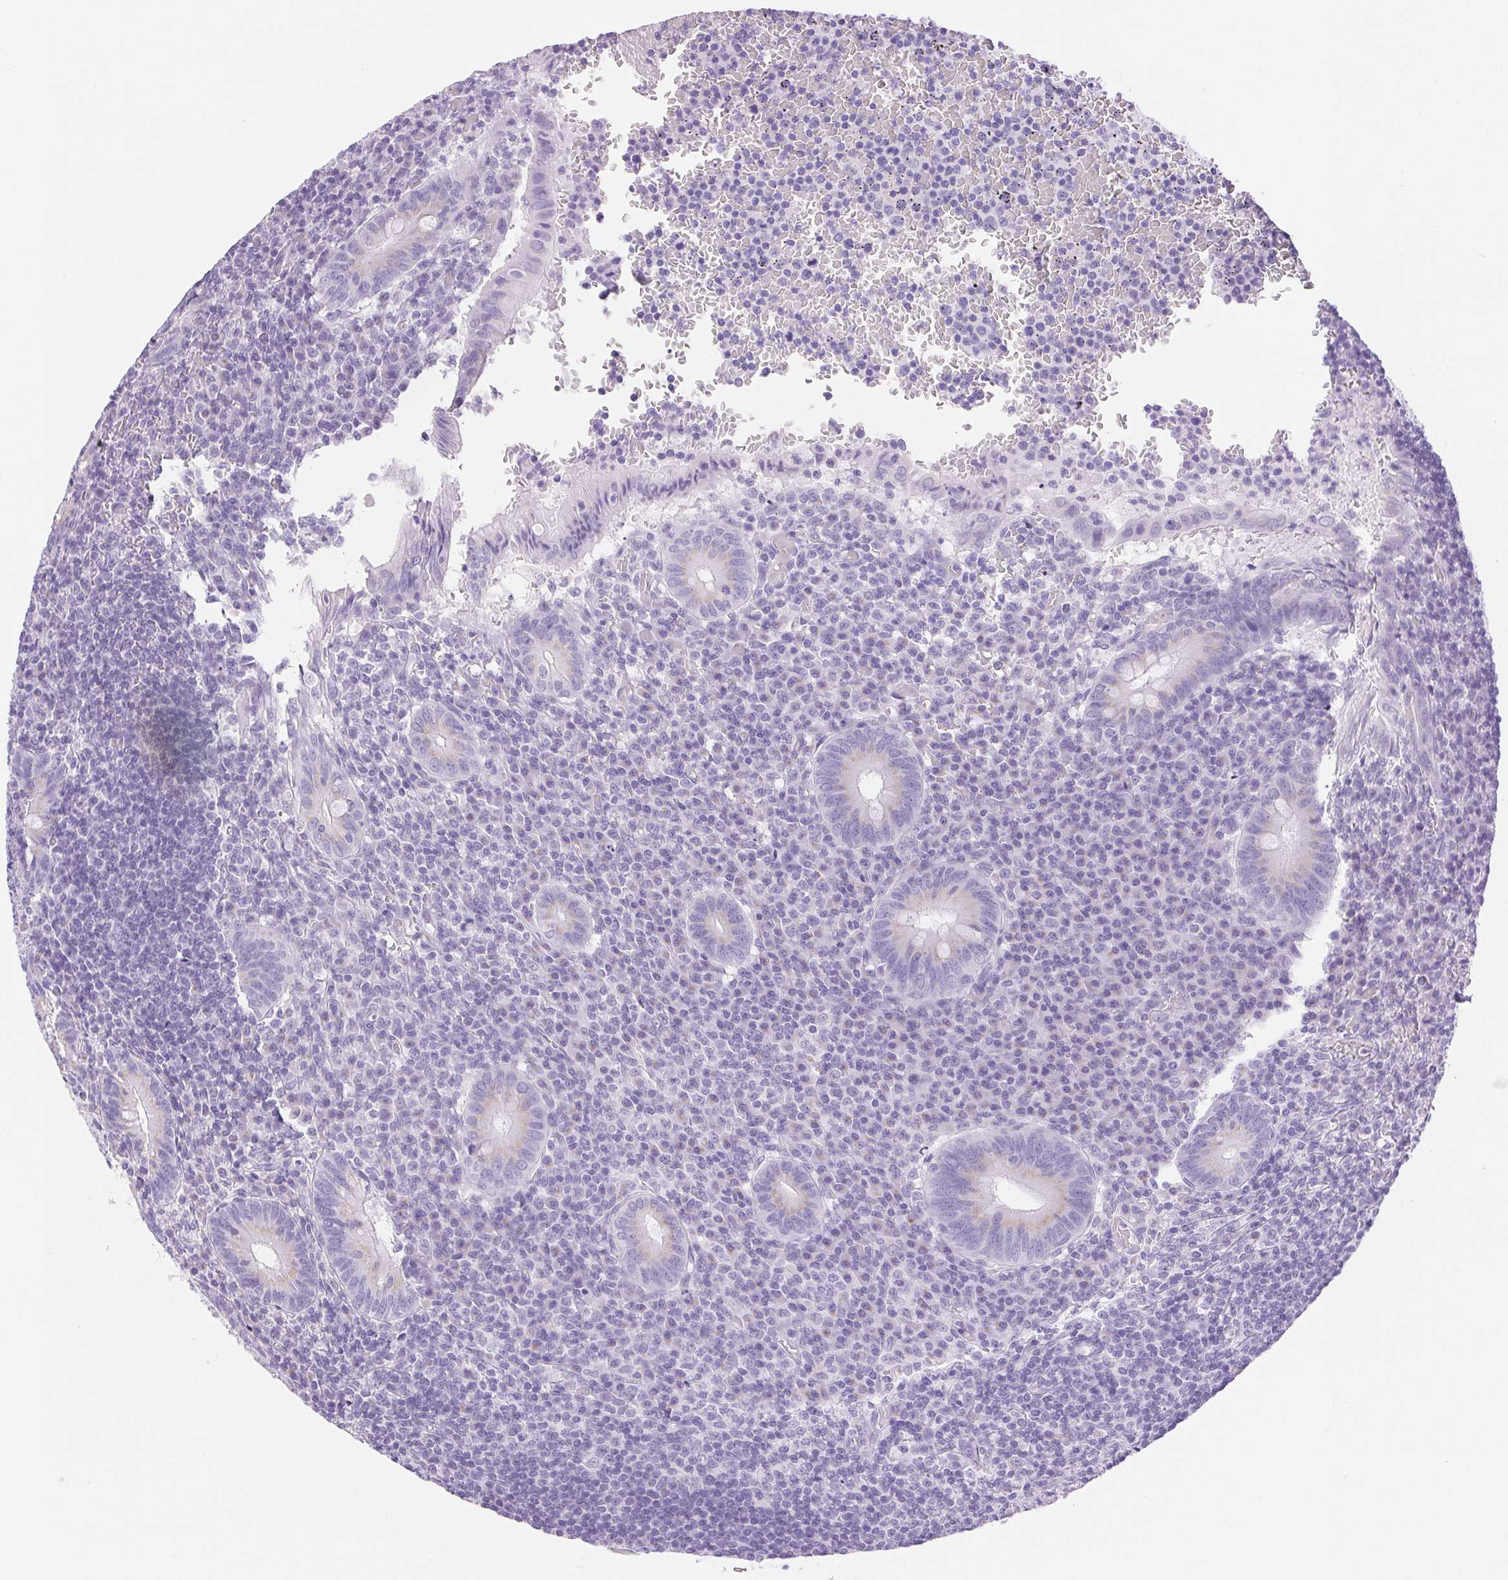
{"staining": {"intensity": "negative", "quantity": "none", "location": "none"}, "tissue": "appendix", "cell_type": "Glandular cells", "image_type": "normal", "snomed": [{"axis": "morphology", "description": "Normal tissue, NOS"}, {"axis": "topography", "description": "Appendix"}], "caption": "This photomicrograph is of unremarkable appendix stained with immunohistochemistry (IHC) to label a protein in brown with the nuclei are counter-stained blue. There is no positivity in glandular cells. Brightfield microscopy of immunohistochemistry stained with DAB (3,3'-diaminobenzidine) (brown) and hematoxylin (blue), captured at high magnification.", "gene": "SERPINB3", "patient": {"sex": "male", "age": 18}}